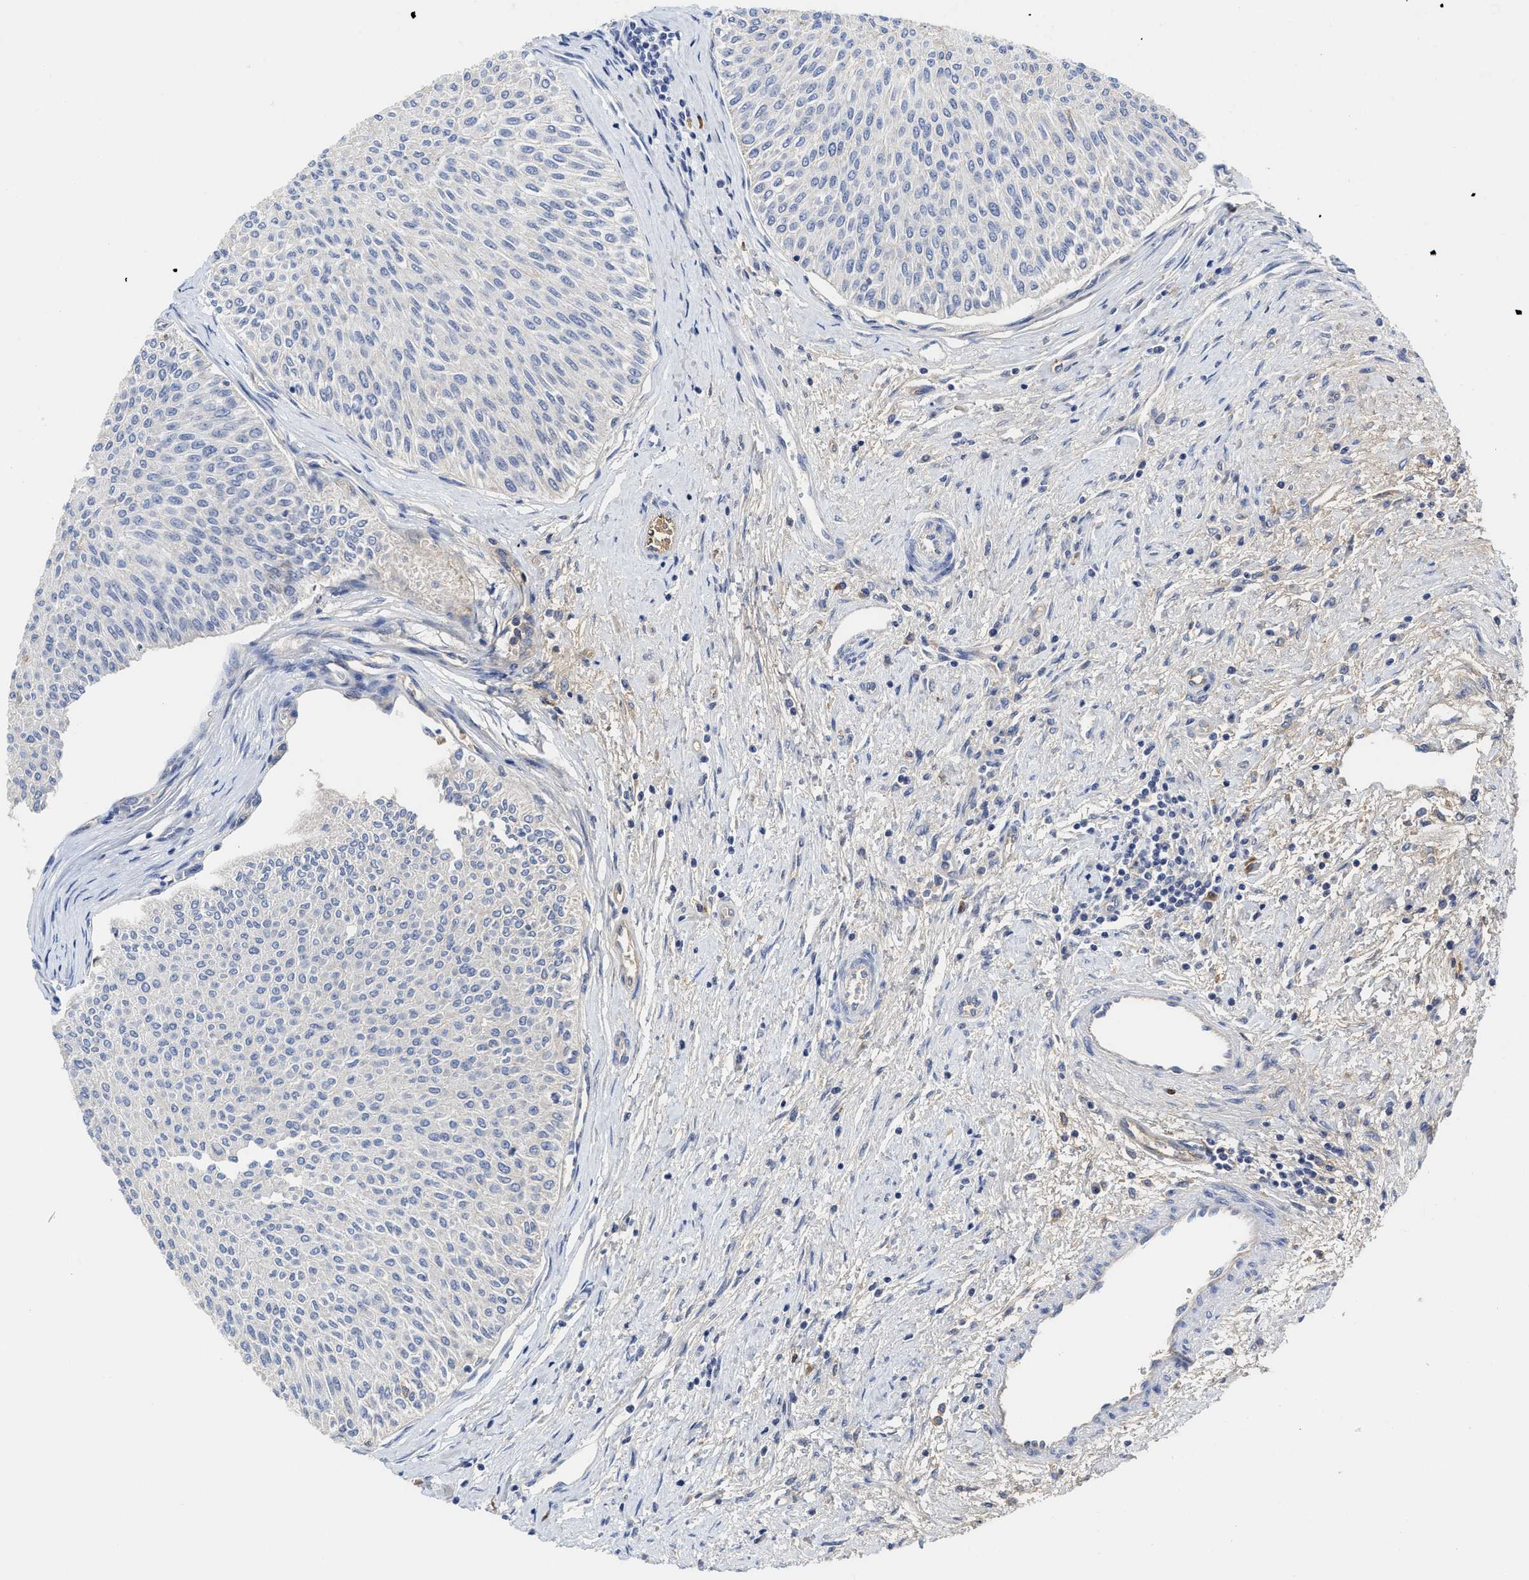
{"staining": {"intensity": "negative", "quantity": "none", "location": "none"}, "tissue": "urothelial cancer", "cell_type": "Tumor cells", "image_type": "cancer", "snomed": [{"axis": "morphology", "description": "Urothelial carcinoma, Low grade"}, {"axis": "topography", "description": "Urinary bladder"}], "caption": "An immunohistochemistry (IHC) histopathology image of urothelial cancer is shown. There is no staining in tumor cells of urothelial cancer. (Stains: DAB (3,3'-diaminobenzidine) IHC with hematoxylin counter stain, Microscopy: brightfield microscopy at high magnification).", "gene": "C2", "patient": {"sex": "male", "age": 78}}